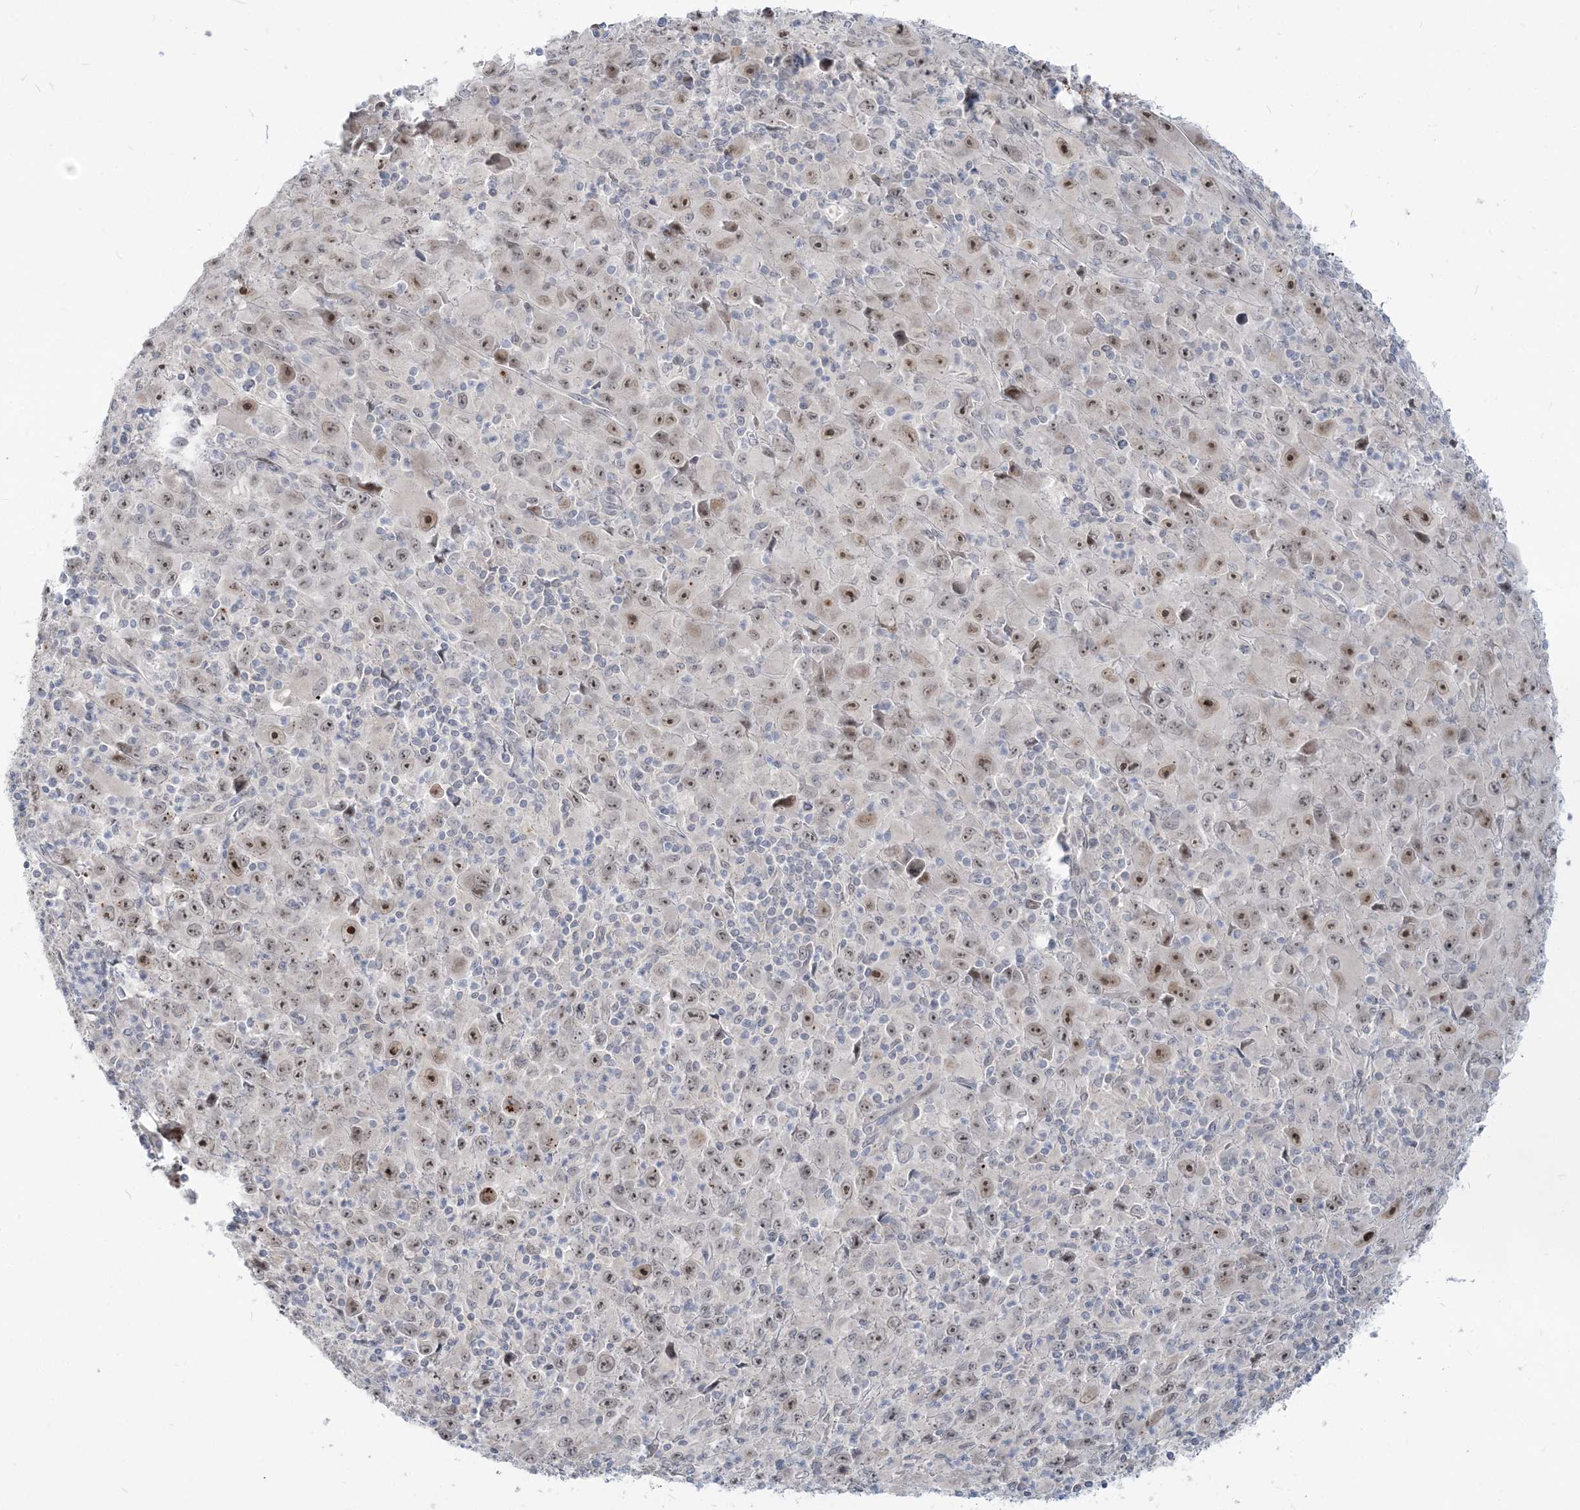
{"staining": {"intensity": "moderate", "quantity": ">75%", "location": "nuclear"}, "tissue": "melanoma", "cell_type": "Tumor cells", "image_type": "cancer", "snomed": [{"axis": "morphology", "description": "Malignant melanoma, Metastatic site"}, {"axis": "topography", "description": "Skin"}], "caption": "Immunohistochemical staining of human melanoma exhibits moderate nuclear protein positivity in about >75% of tumor cells.", "gene": "SDAD1", "patient": {"sex": "female", "age": 56}}